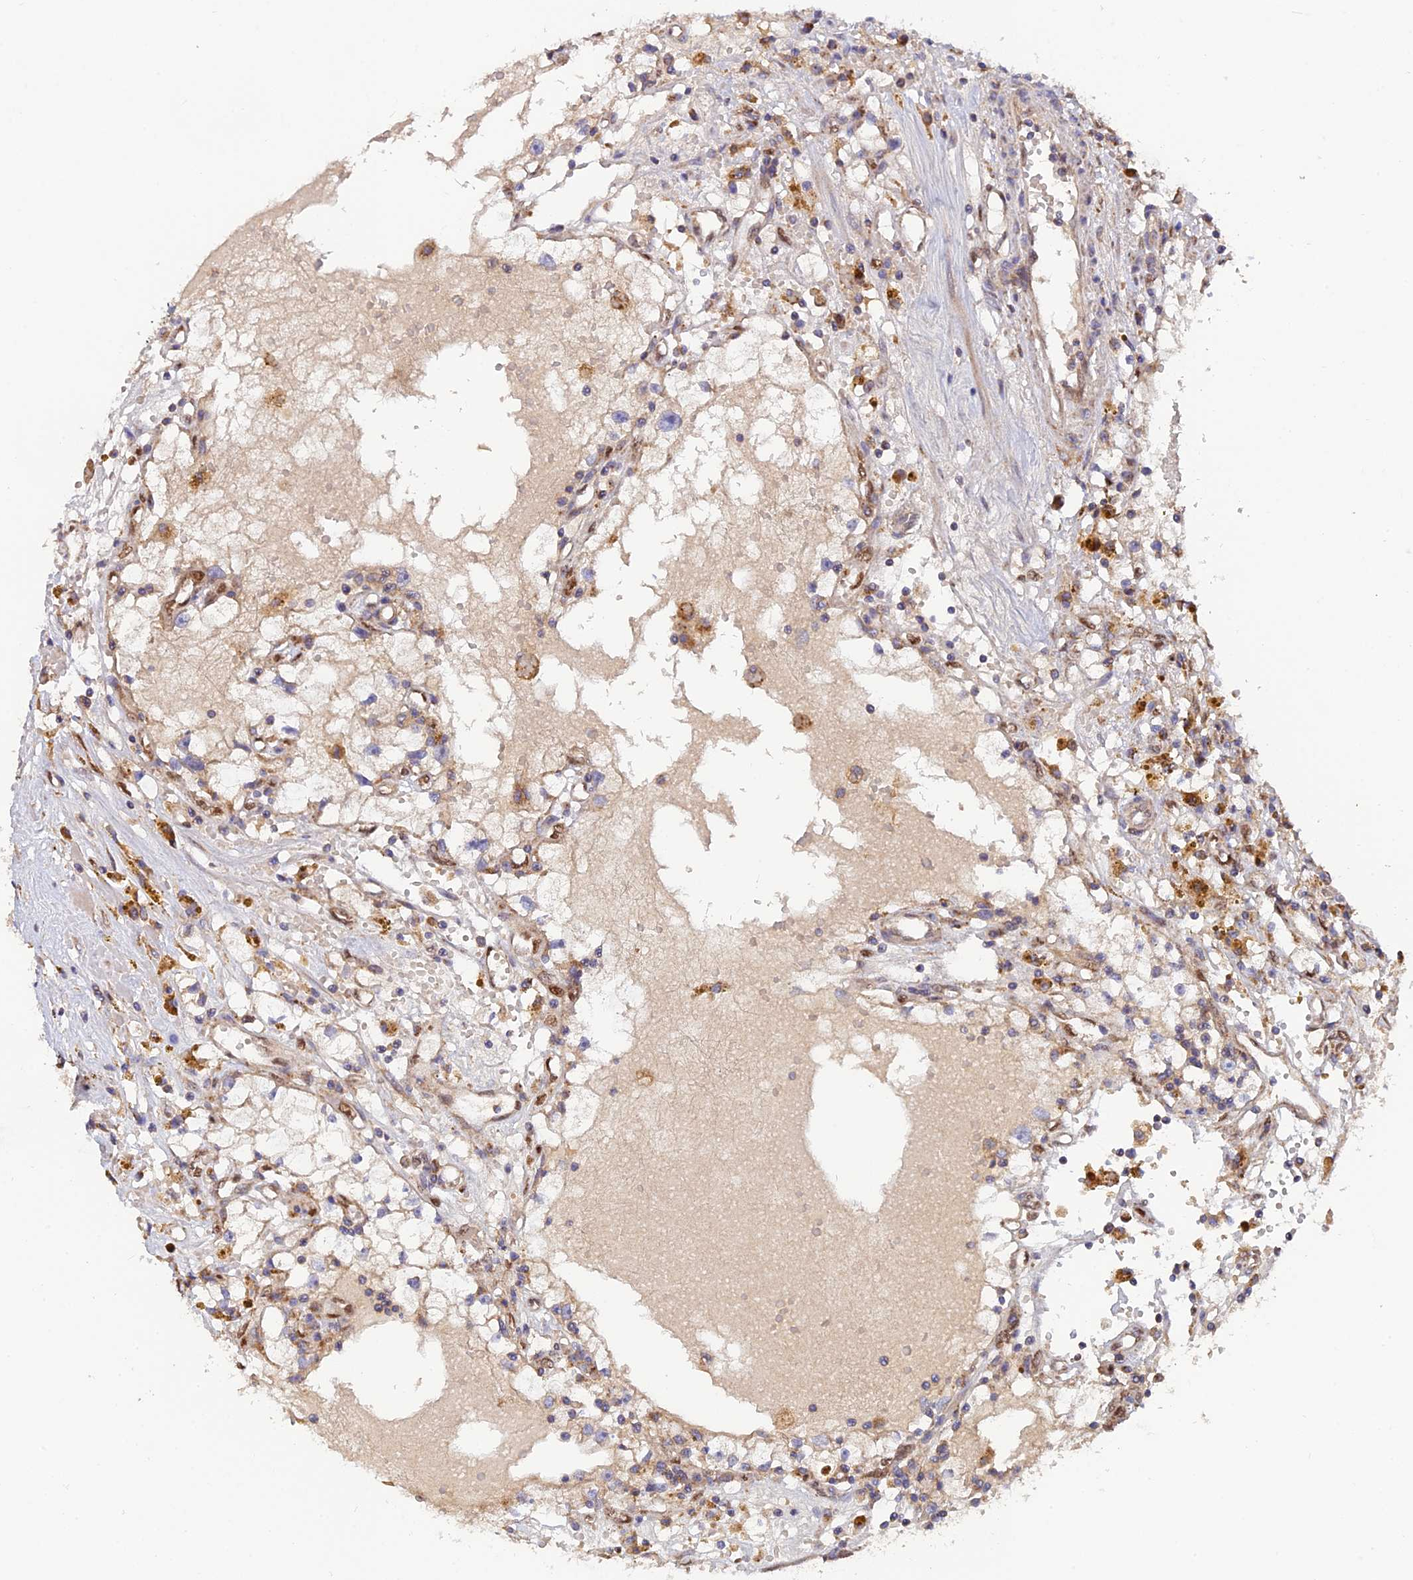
{"staining": {"intensity": "negative", "quantity": "none", "location": "none"}, "tissue": "renal cancer", "cell_type": "Tumor cells", "image_type": "cancer", "snomed": [{"axis": "morphology", "description": "Adenocarcinoma, NOS"}, {"axis": "topography", "description": "Kidney"}], "caption": "Human renal adenocarcinoma stained for a protein using immunohistochemistry (IHC) shows no expression in tumor cells.", "gene": "PODNL1", "patient": {"sex": "male", "age": 56}}